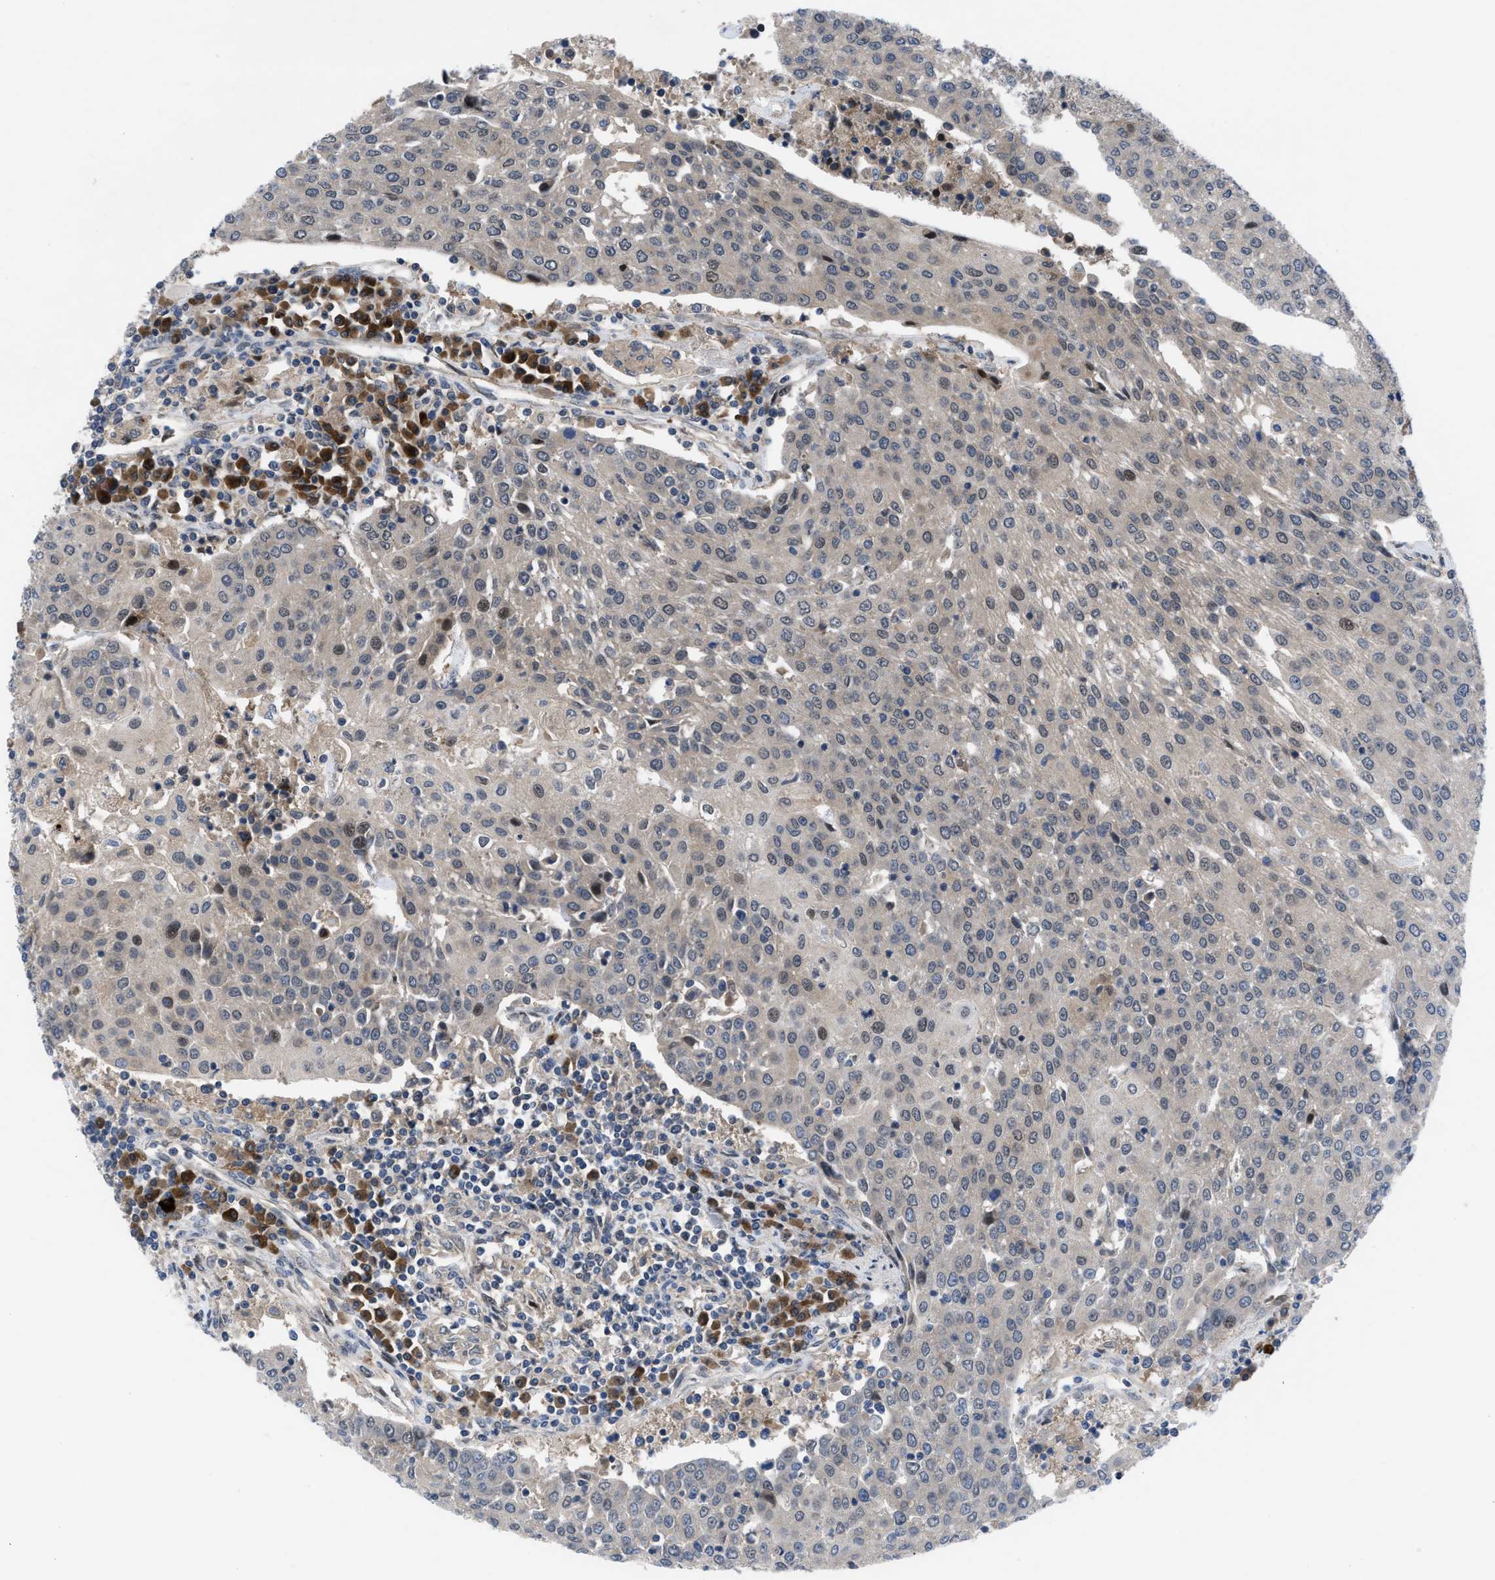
{"staining": {"intensity": "negative", "quantity": "none", "location": "none"}, "tissue": "urothelial cancer", "cell_type": "Tumor cells", "image_type": "cancer", "snomed": [{"axis": "morphology", "description": "Urothelial carcinoma, High grade"}, {"axis": "topography", "description": "Urinary bladder"}], "caption": "A histopathology image of high-grade urothelial carcinoma stained for a protein displays no brown staining in tumor cells.", "gene": "IL17RE", "patient": {"sex": "female", "age": 85}}